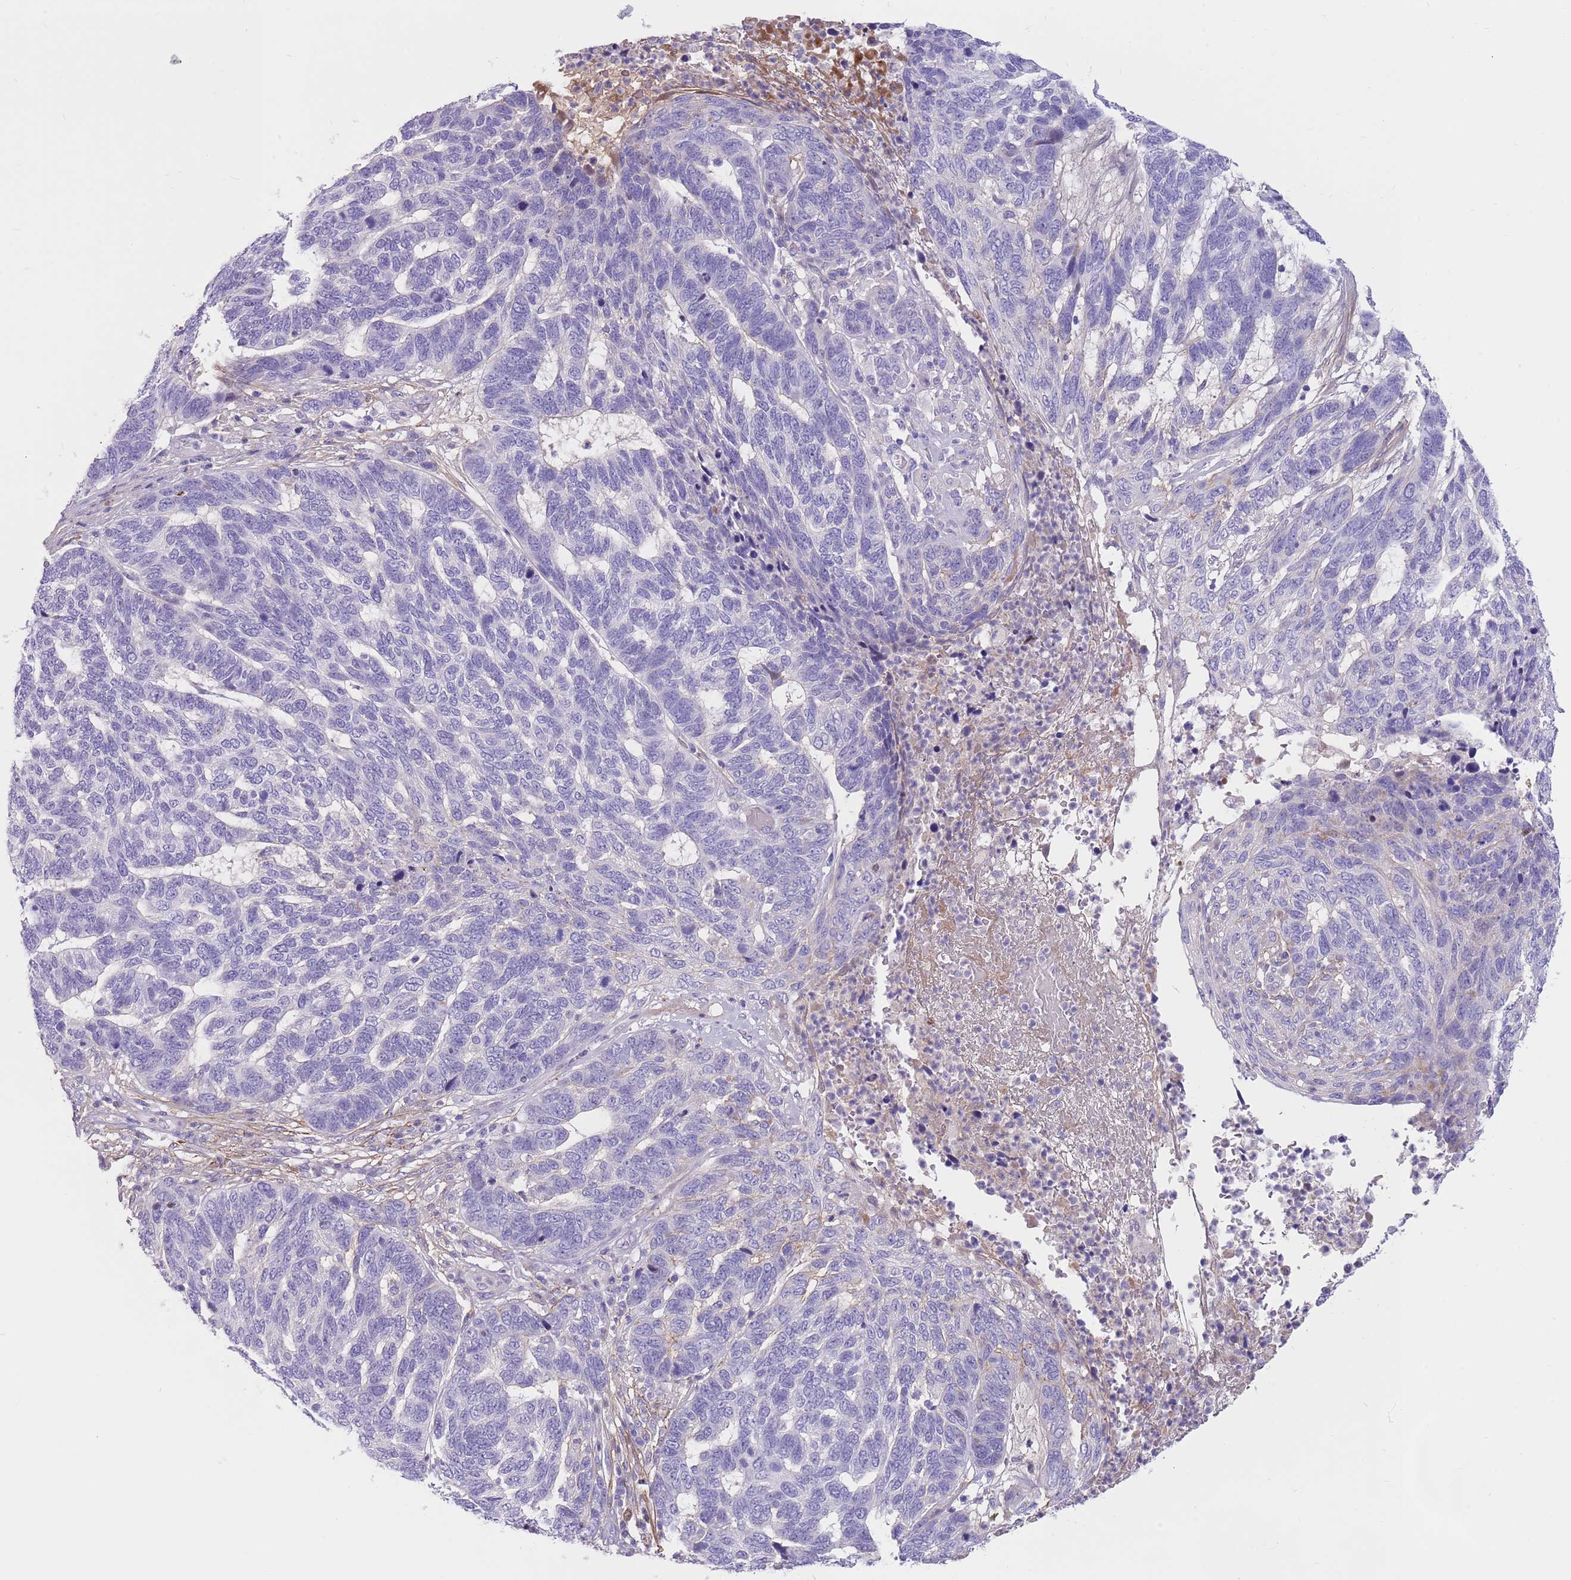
{"staining": {"intensity": "negative", "quantity": "none", "location": "none"}, "tissue": "skin cancer", "cell_type": "Tumor cells", "image_type": "cancer", "snomed": [{"axis": "morphology", "description": "Basal cell carcinoma"}, {"axis": "topography", "description": "Skin"}], "caption": "IHC of skin cancer (basal cell carcinoma) demonstrates no staining in tumor cells.", "gene": "LEPROTL1", "patient": {"sex": "female", "age": 65}}